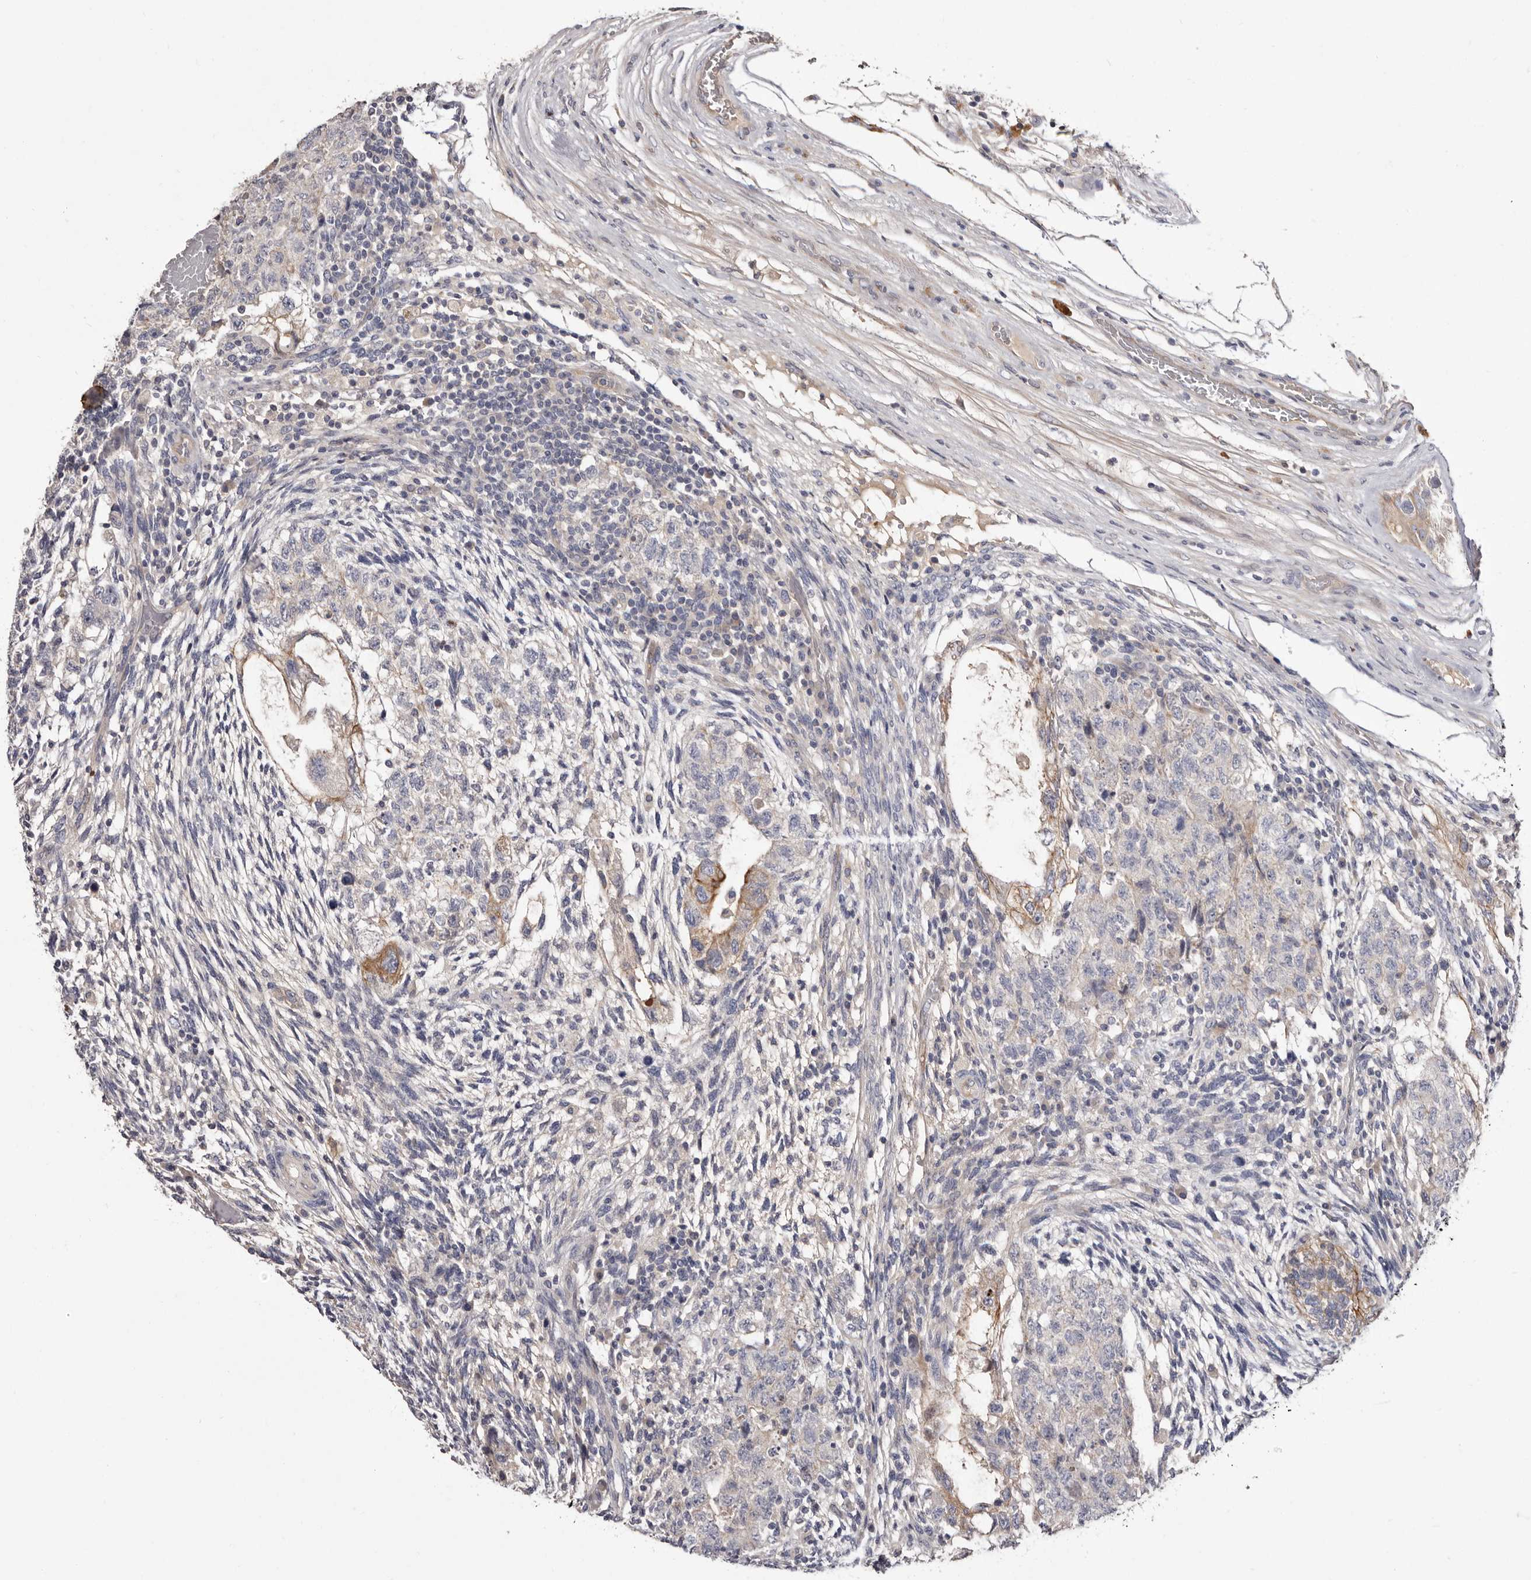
{"staining": {"intensity": "moderate", "quantity": "<25%", "location": "cytoplasmic/membranous"}, "tissue": "testis cancer", "cell_type": "Tumor cells", "image_type": "cancer", "snomed": [{"axis": "morphology", "description": "Normal tissue, NOS"}, {"axis": "morphology", "description": "Carcinoma, Embryonal, NOS"}, {"axis": "topography", "description": "Testis"}], "caption": "IHC photomicrograph of human testis cancer (embryonal carcinoma) stained for a protein (brown), which exhibits low levels of moderate cytoplasmic/membranous positivity in about <25% of tumor cells.", "gene": "STK16", "patient": {"sex": "male", "age": 36}}